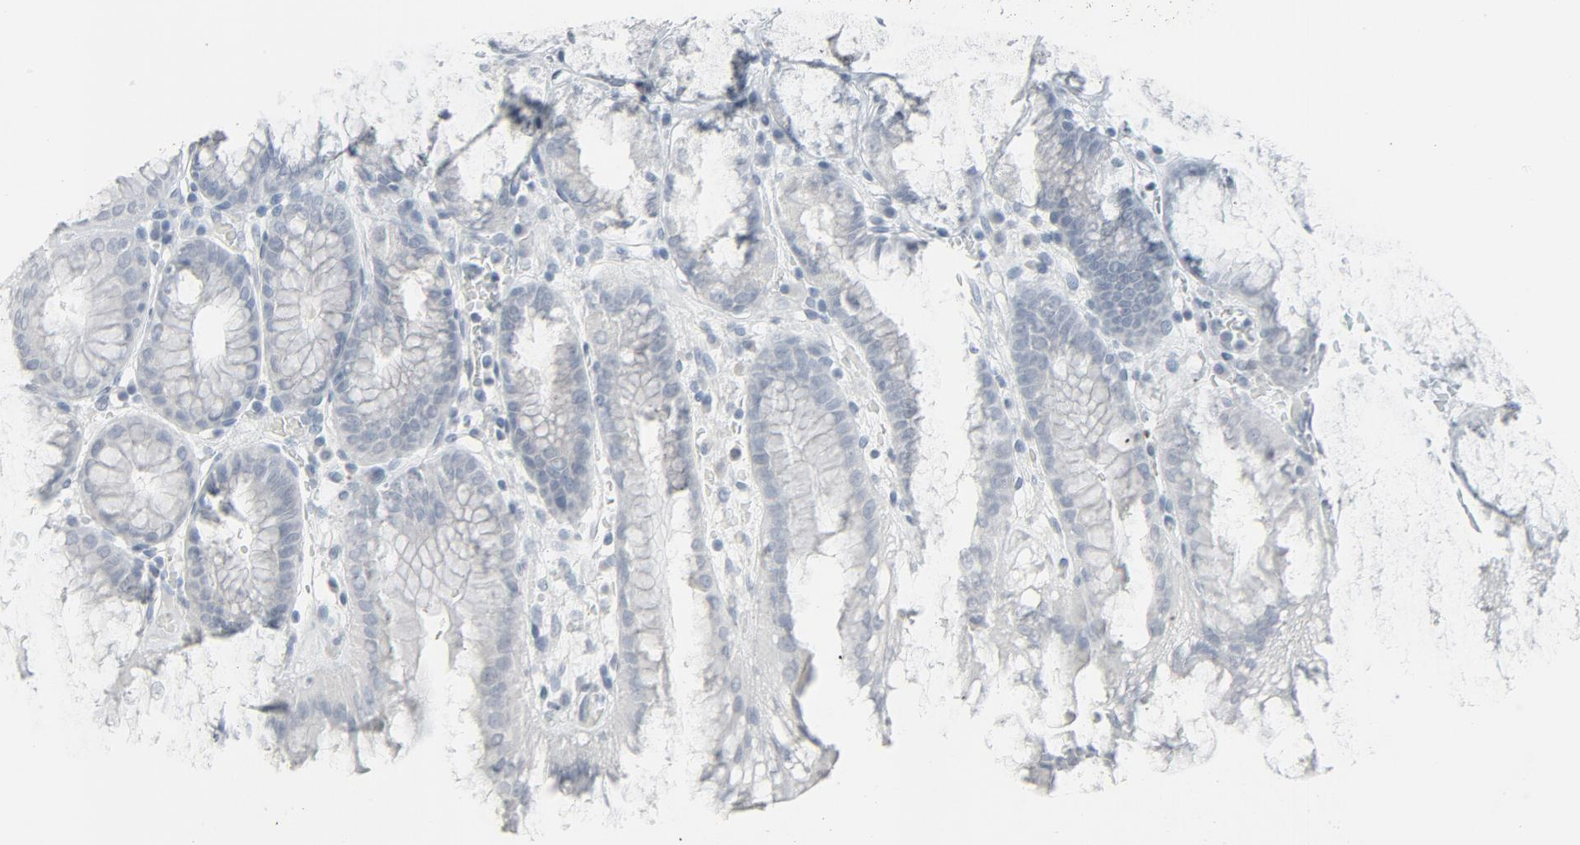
{"staining": {"intensity": "weak", "quantity": "<25%", "location": "cytoplasmic/membranous"}, "tissue": "stomach", "cell_type": "Glandular cells", "image_type": "normal", "snomed": [{"axis": "morphology", "description": "Normal tissue, NOS"}, {"axis": "topography", "description": "Stomach, upper"}, {"axis": "topography", "description": "Stomach"}], "caption": "Glandular cells show no significant protein positivity in unremarkable stomach.", "gene": "FGFR3", "patient": {"sex": "male", "age": 76}}